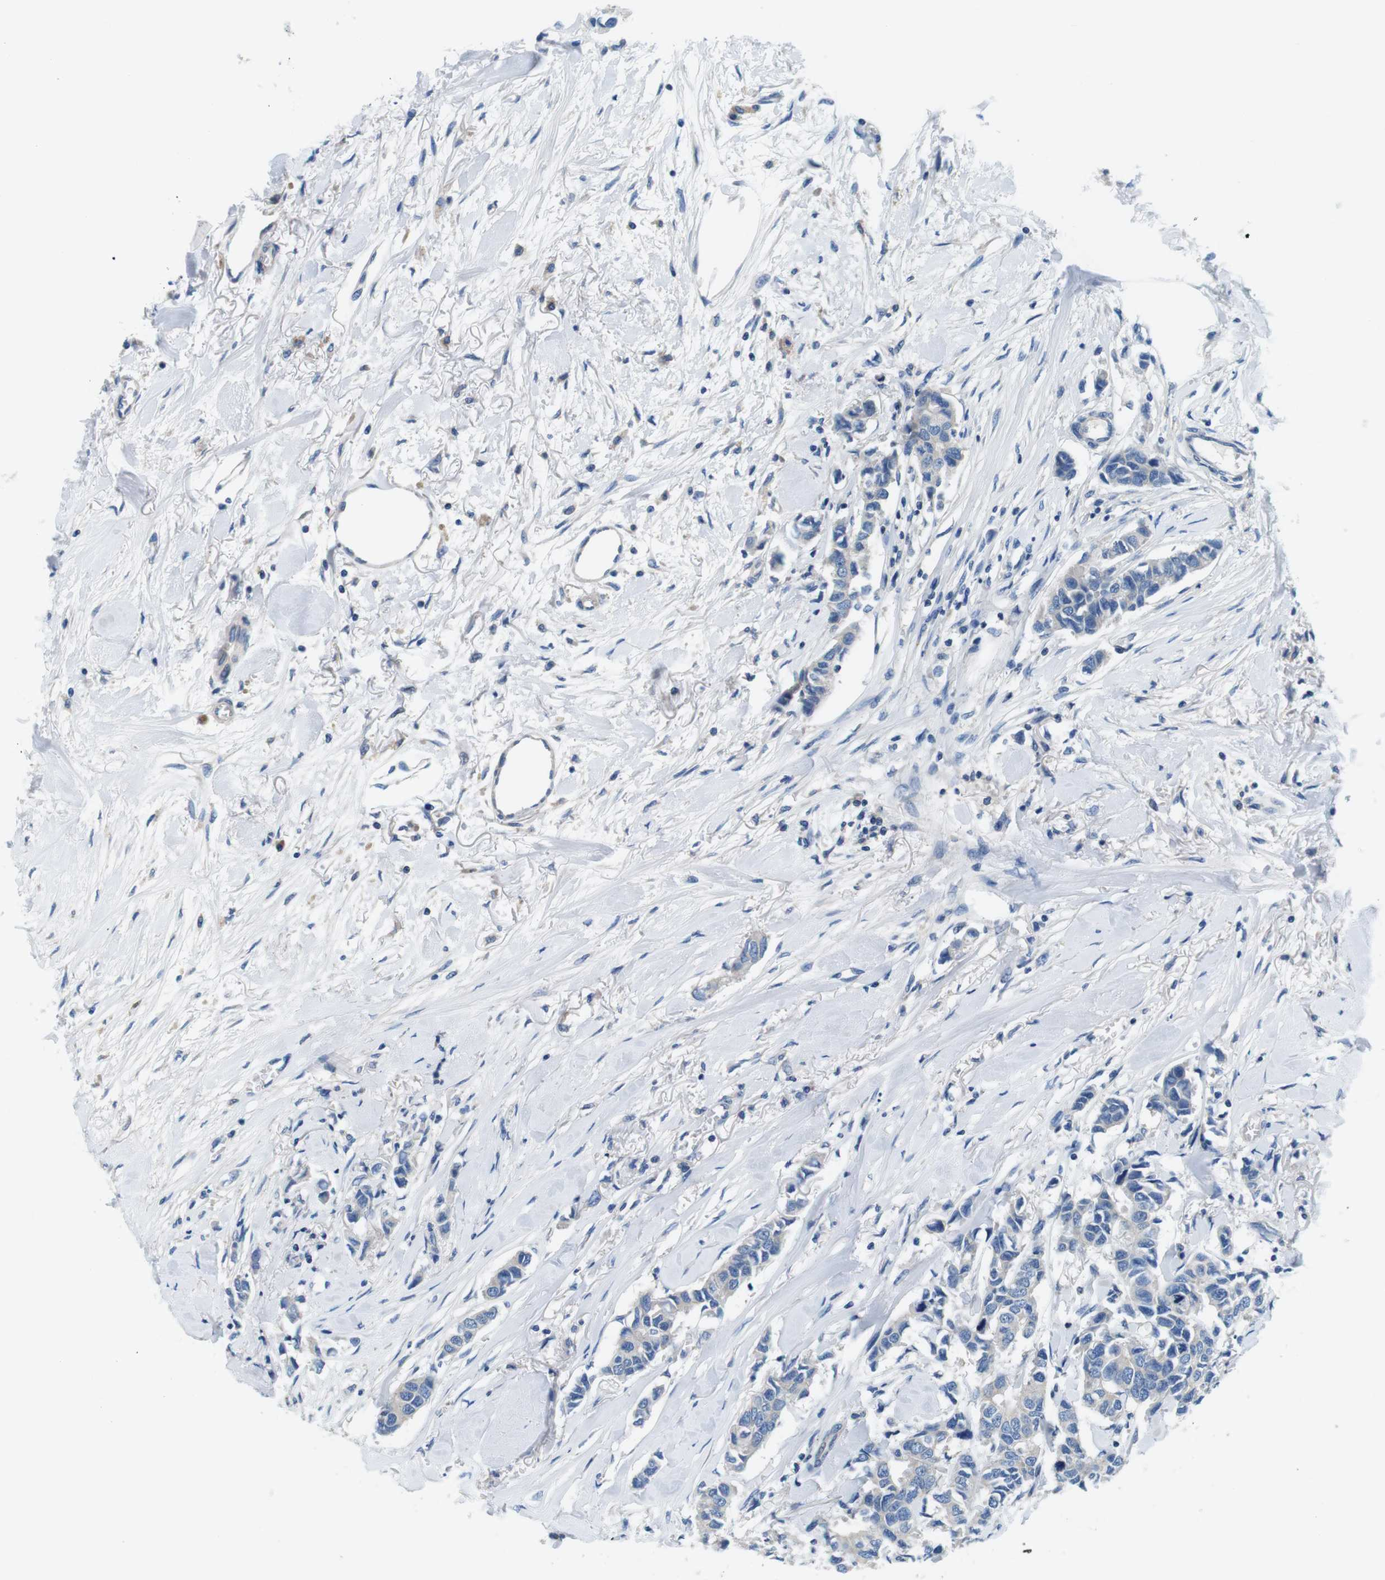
{"staining": {"intensity": "negative", "quantity": "none", "location": "none"}, "tissue": "breast cancer", "cell_type": "Tumor cells", "image_type": "cancer", "snomed": [{"axis": "morphology", "description": "Duct carcinoma"}, {"axis": "topography", "description": "Breast"}], "caption": "High power microscopy image of an immunohistochemistry (IHC) histopathology image of breast cancer, revealing no significant positivity in tumor cells. (IHC, brightfield microscopy, high magnification).", "gene": "DENND4C", "patient": {"sex": "female", "age": 80}}